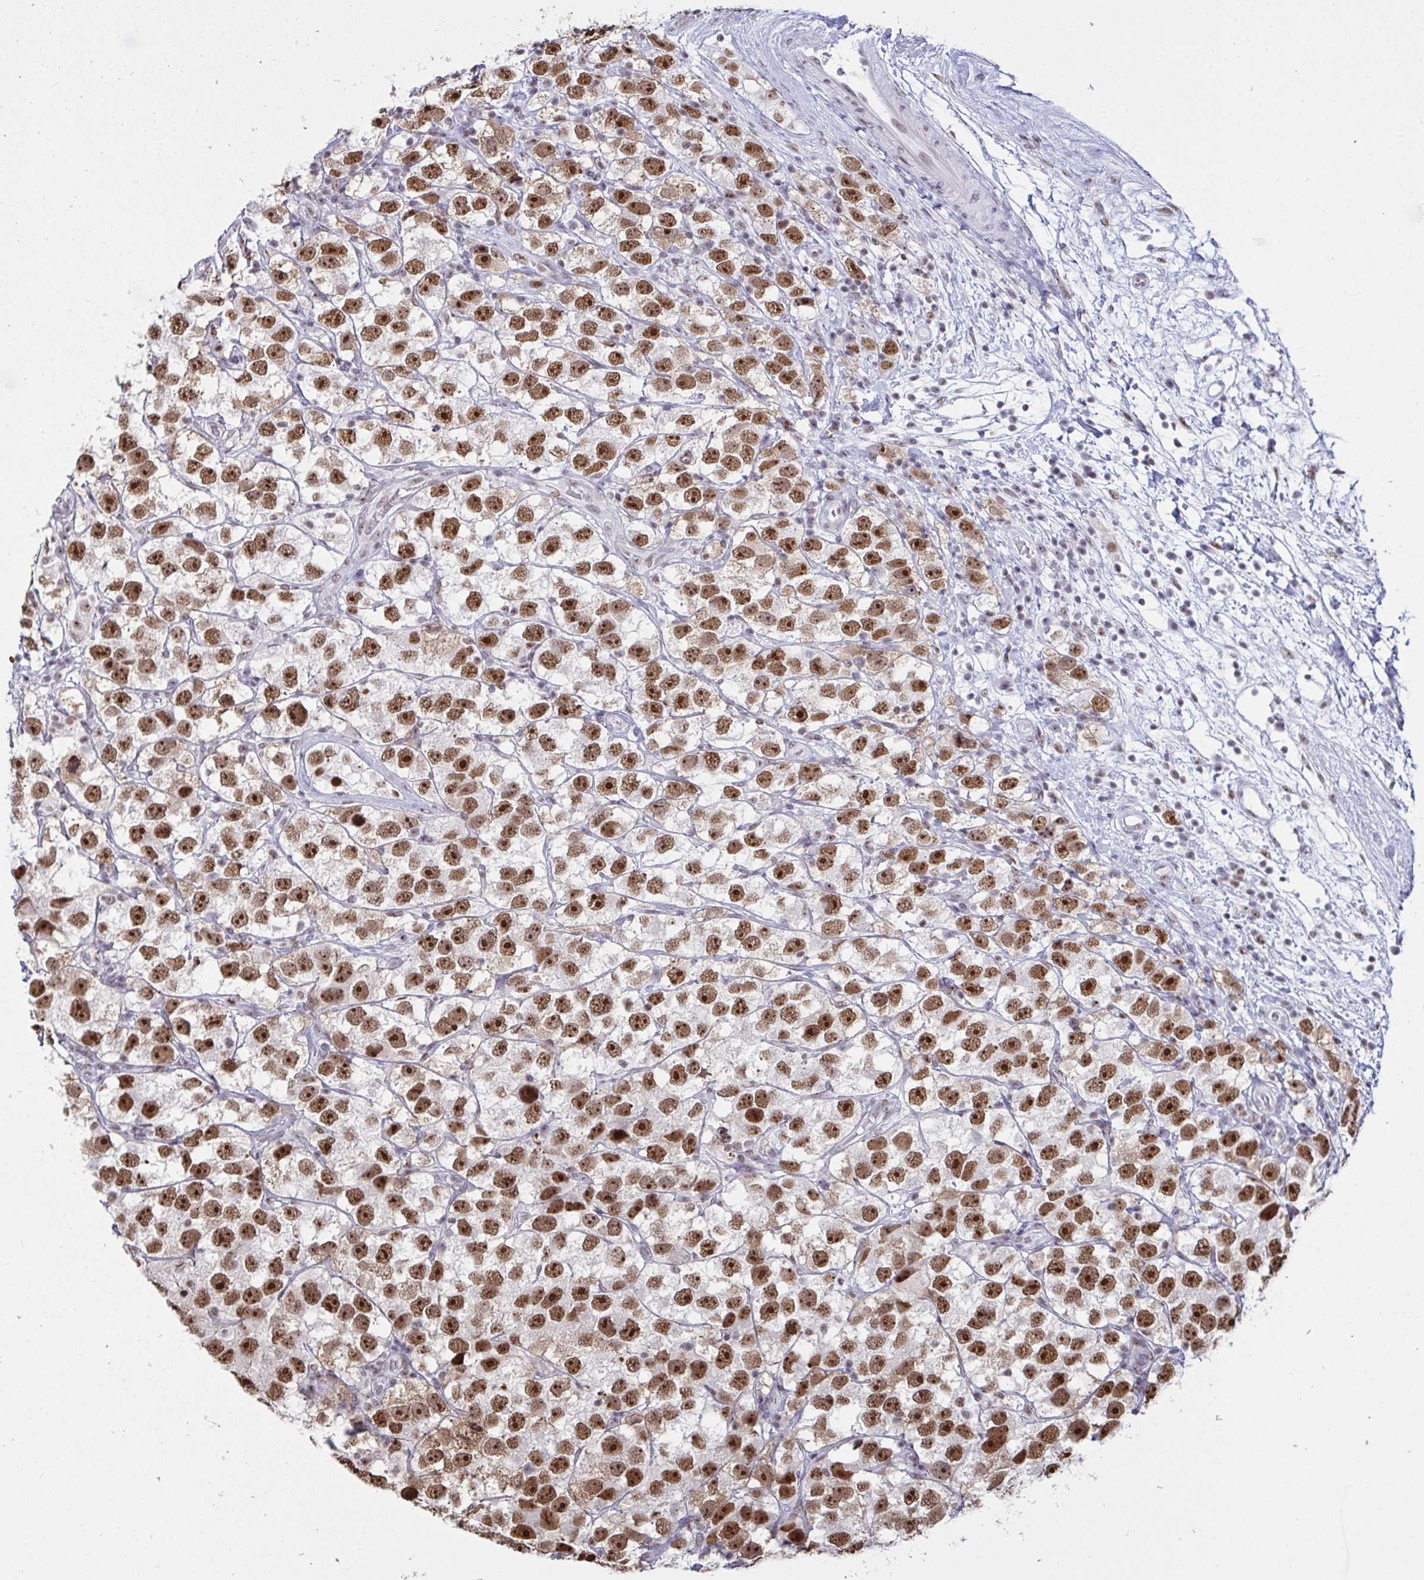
{"staining": {"intensity": "moderate", "quantity": ">75%", "location": "nuclear"}, "tissue": "testis cancer", "cell_type": "Tumor cells", "image_type": "cancer", "snomed": [{"axis": "morphology", "description": "Seminoma, NOS"}, {"axis": "topography", "description": "Testis"}], "caption": "About >75% of tumor cells in testis cancer (seminoma) exhibit moderate nuclear protein staining as visualized by brown immunohistochemical staining.", "gene": "SUPT16H", "patient": {"sex": "male", "age": 26}}